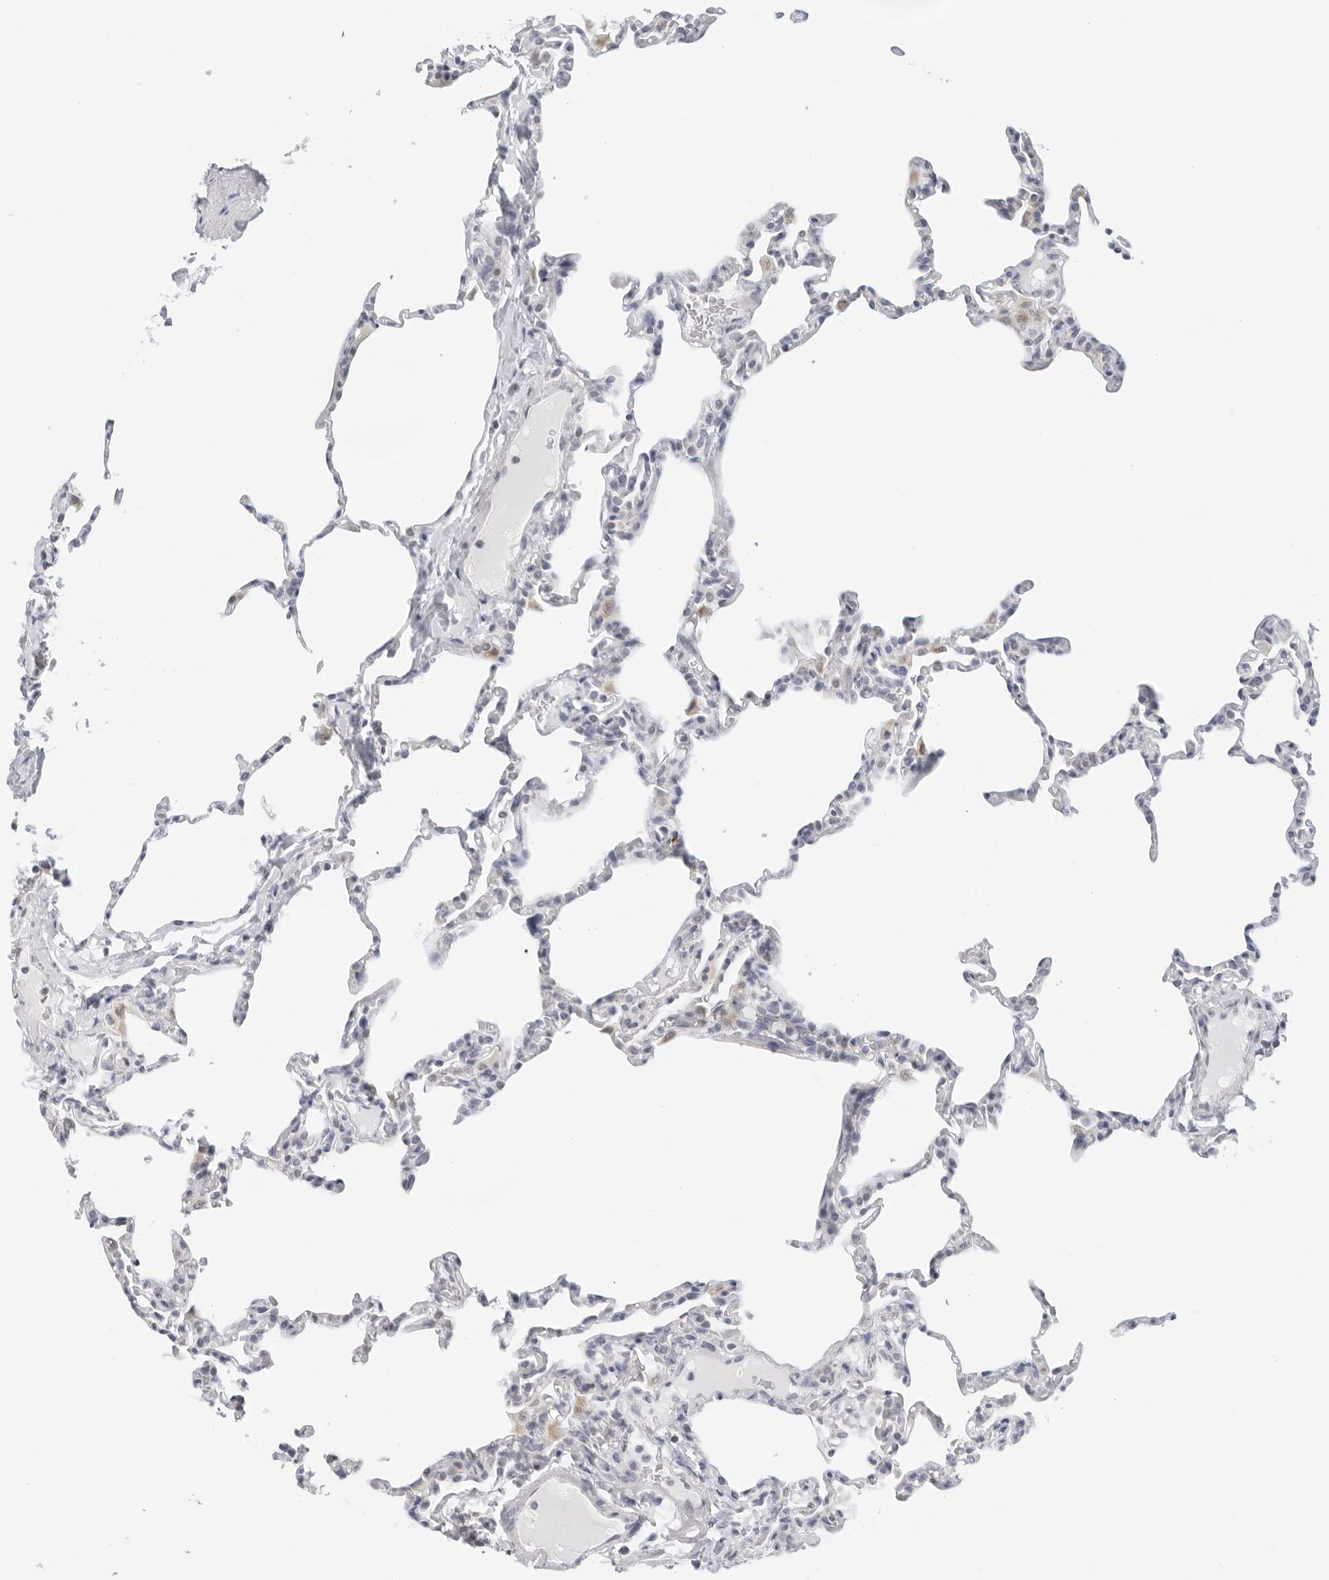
{"staining": {"intensity": "negative", "quantity": "none", "location": "none"}, "tissue": "lung", "cell_type": "Alveolar cells", "image_type": "normal", "snomed": [{"axis": "morphology", "description": "Normal tissue, NOS"}, {"axis": "topography", "description": "Lung"}], "caption": "The histopathology image demonstrates no staining of alveolar cells in normal lung. The staining is performed using DAB brown chromogen with nuclei counter-stained in using hematoxylin.", "gene": "CIART", "patient": {"sex": "male", "age": 20}}